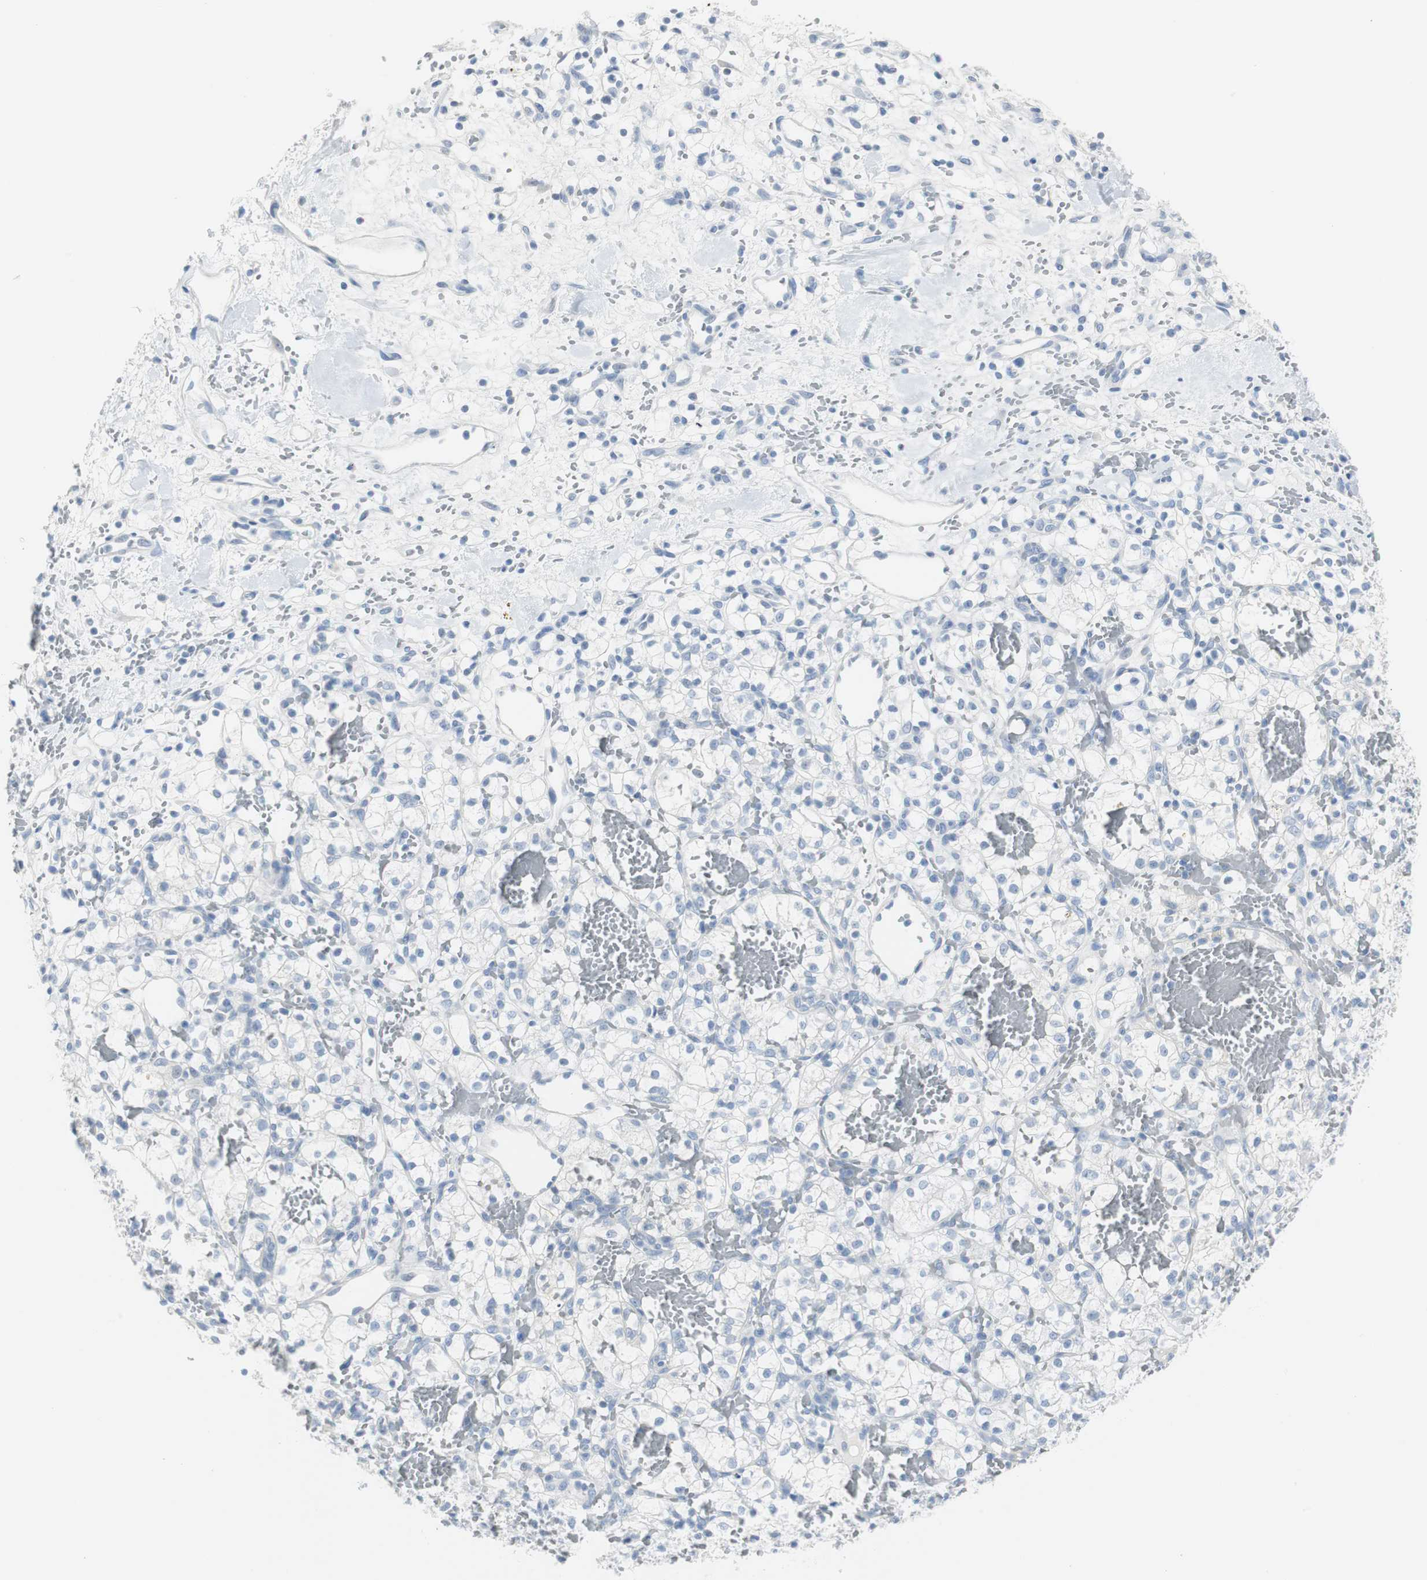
{"staining": {"intensity": "negative", "quantity": "none", "location": "none"}, "tissue": "renal cancer", "cell_type": "Tumor cells", "image_type": "cancer", "snomed": [{"axis": "morphology", "description": "Adenocarcinoma, NOS"}, {"axis": "topography", "description": "Kidney"}], "caption": "Renal adenocarcinoma was stained to show a protein in brown. There is no significant staining in tumor cells.", "gene": "S100A7", "patient": {"sex": "female", "age": 60}}